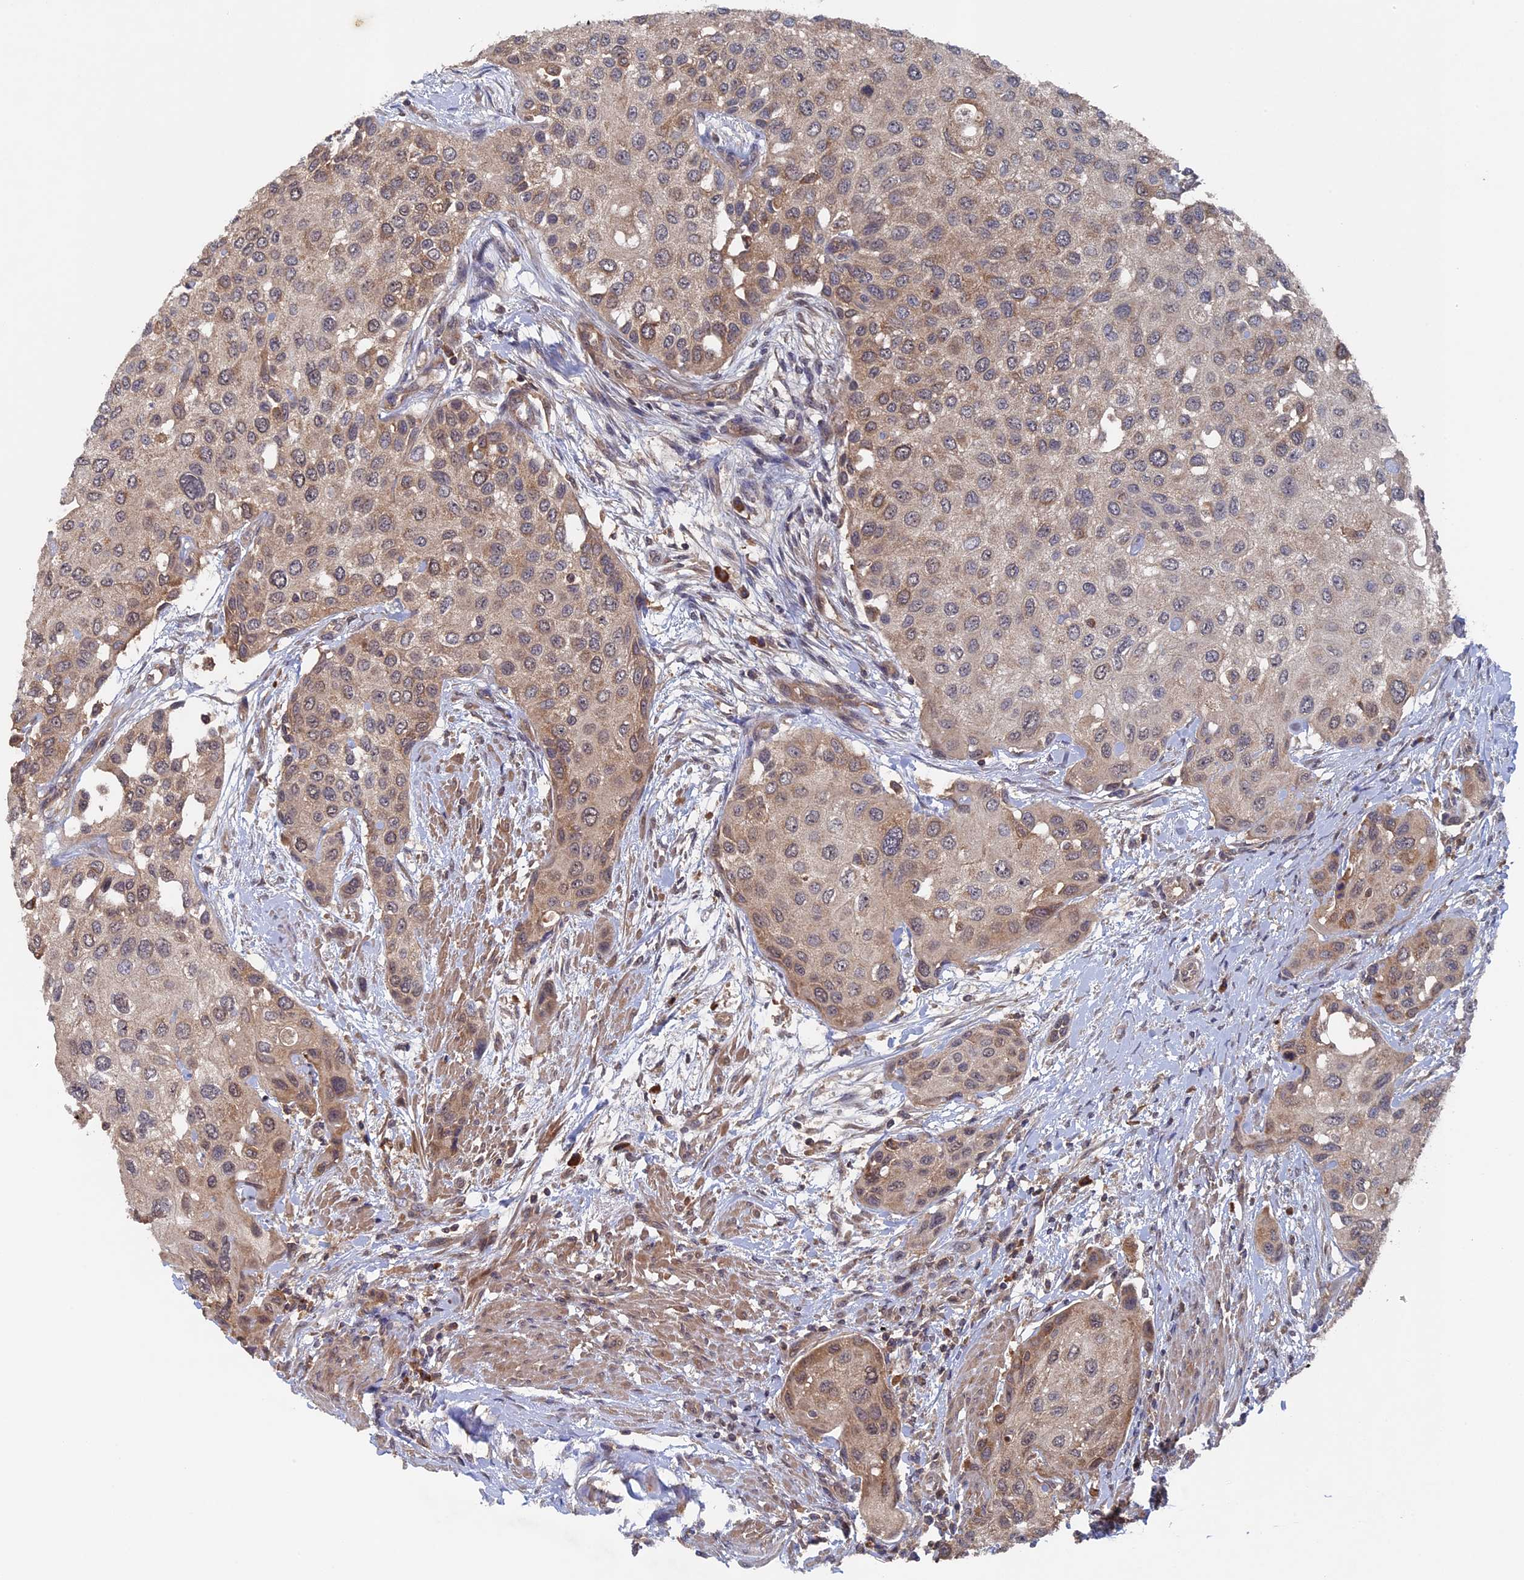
{"staining": {"intensity": "moderate", "quantity": ">75%", "location": "cytoplasmic/membranous"}, "tissue": "urothelial cancer", "cell_type": "Tumor cells", "image_type": "cancer", "snomed": [{"axis": "morphology", "description": "Normal tissue, NOS"}, {"axis": "morphology", "description": "Urothelial carcinoma, High grade"}, {"axis": "topography", "description": "Vascular tissue"}, {"axis": "topography", "description": "Urinary bladder"}], "caption": "Immunohistochemistry of human urothelial cancer reveals medium levels of moderate cytoplasmic/membranous positivity in about >75% of tumor cells.", "gene": "RAB15", "patient": {"sex": "female", "age": 56}}